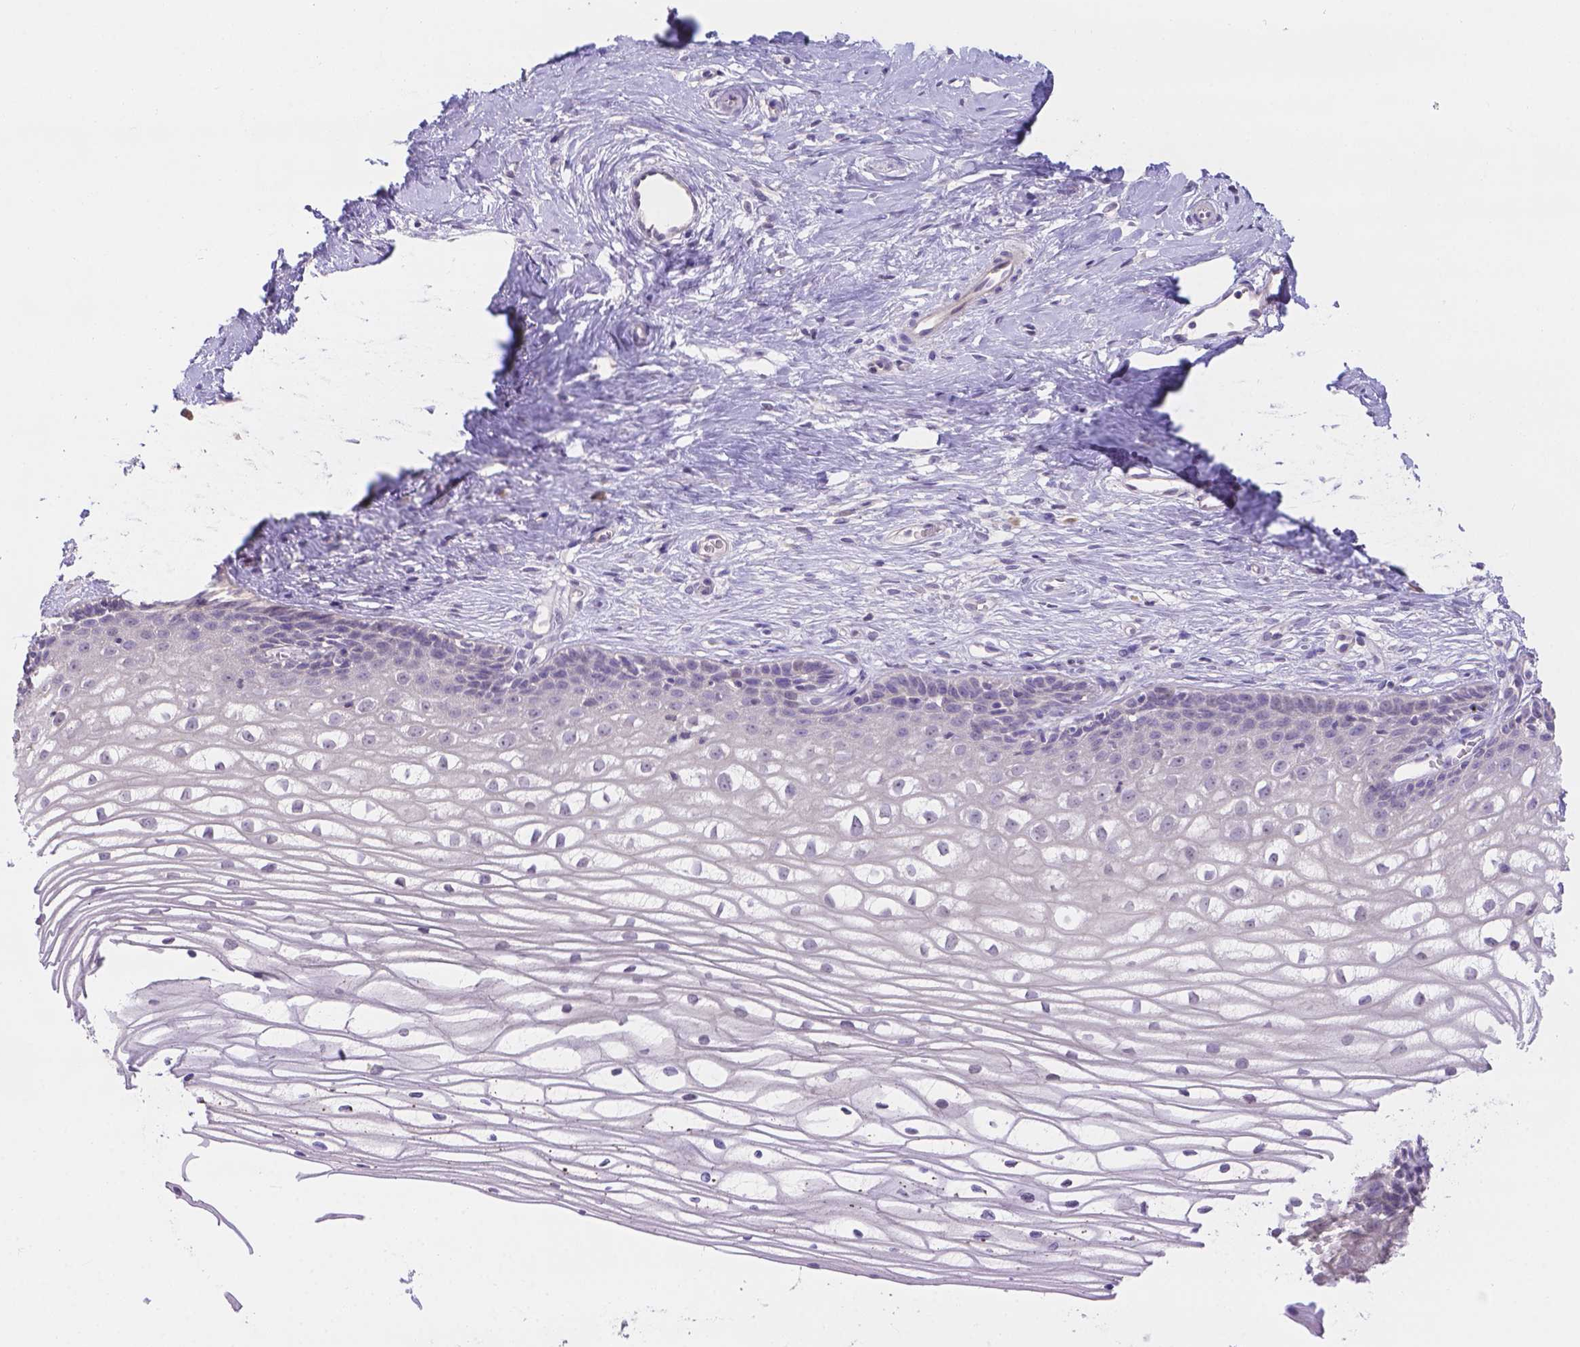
{"staining": {"intensity": "negative", "quantity": "none", "location": "none"}, "tissue": "cervix", "cell_type": "Glandular cells", "image_type": "normal", "snomed": [{"axis": "morphology", "description": "Normal tissue, NOS"}, {"axis": "topography", "description": "Cervix"}], "caption": "Cervix stained for a protein using immunohistochemistry (IHC) displays no staining glandular cells.", "gene": "CD96", "patient": {"sex": "female", "age": 40}}